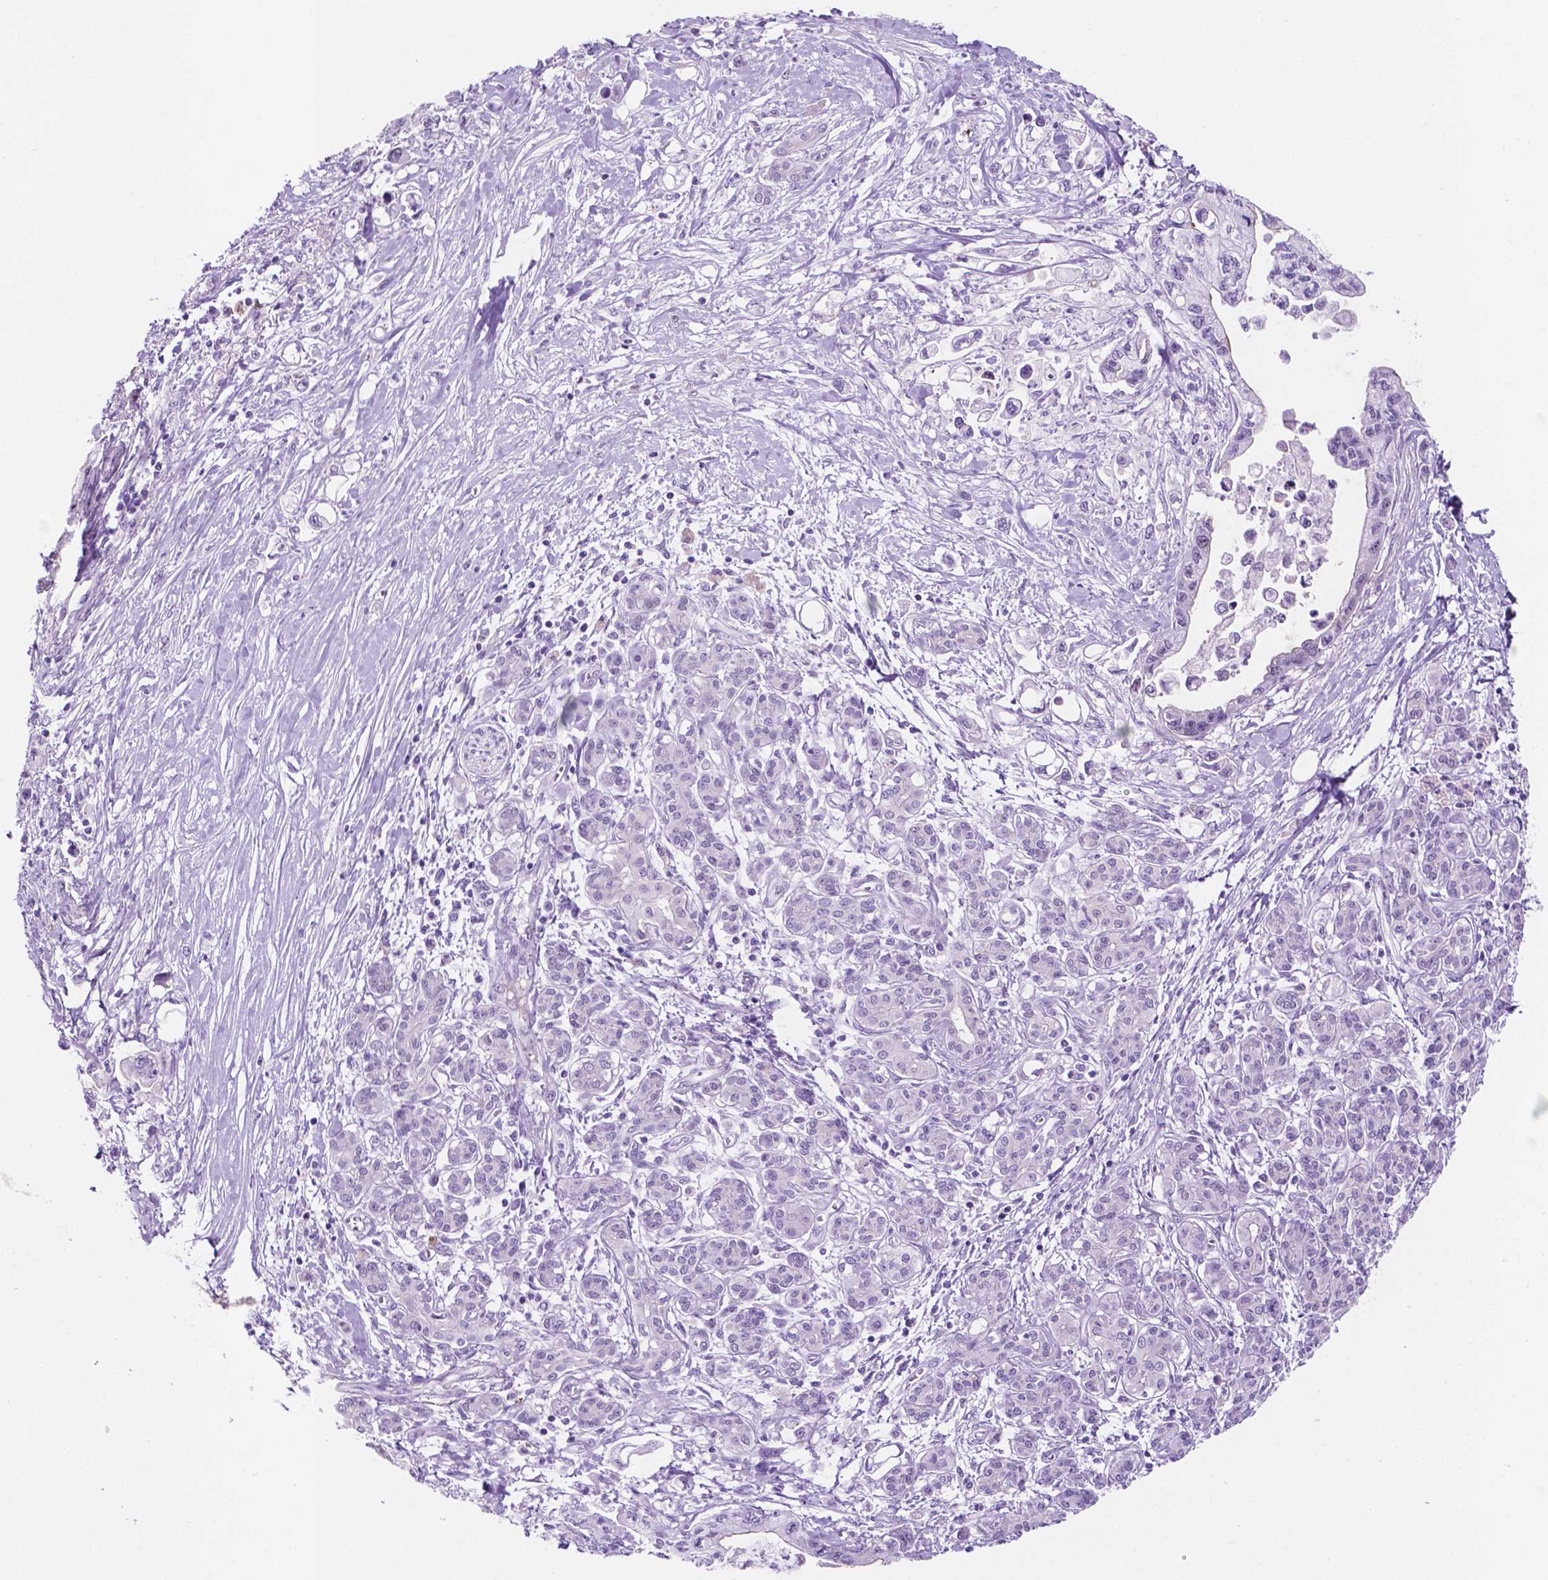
{"staining": {"intensity": "negative", "quantity": "none", "location": "none"}, "tissue": "pancreatic cancer", "cell_type": "Tumor cells", "image_type": "cancer", "snomed": [{"axis": "morphology", "description": "Adenocarcinoma, NOS"}, {"axis": "topography", "description": "Pancreas"}], "caption": "A photomicrograph of adenocarcinoma (pancreatic) stained for a protein exhibits no brown staining in tumor cells. (DAB immunohistochemistry, high magnification).", "gene": "ACY3", "patient": {"sex": "male", "age": 61}}